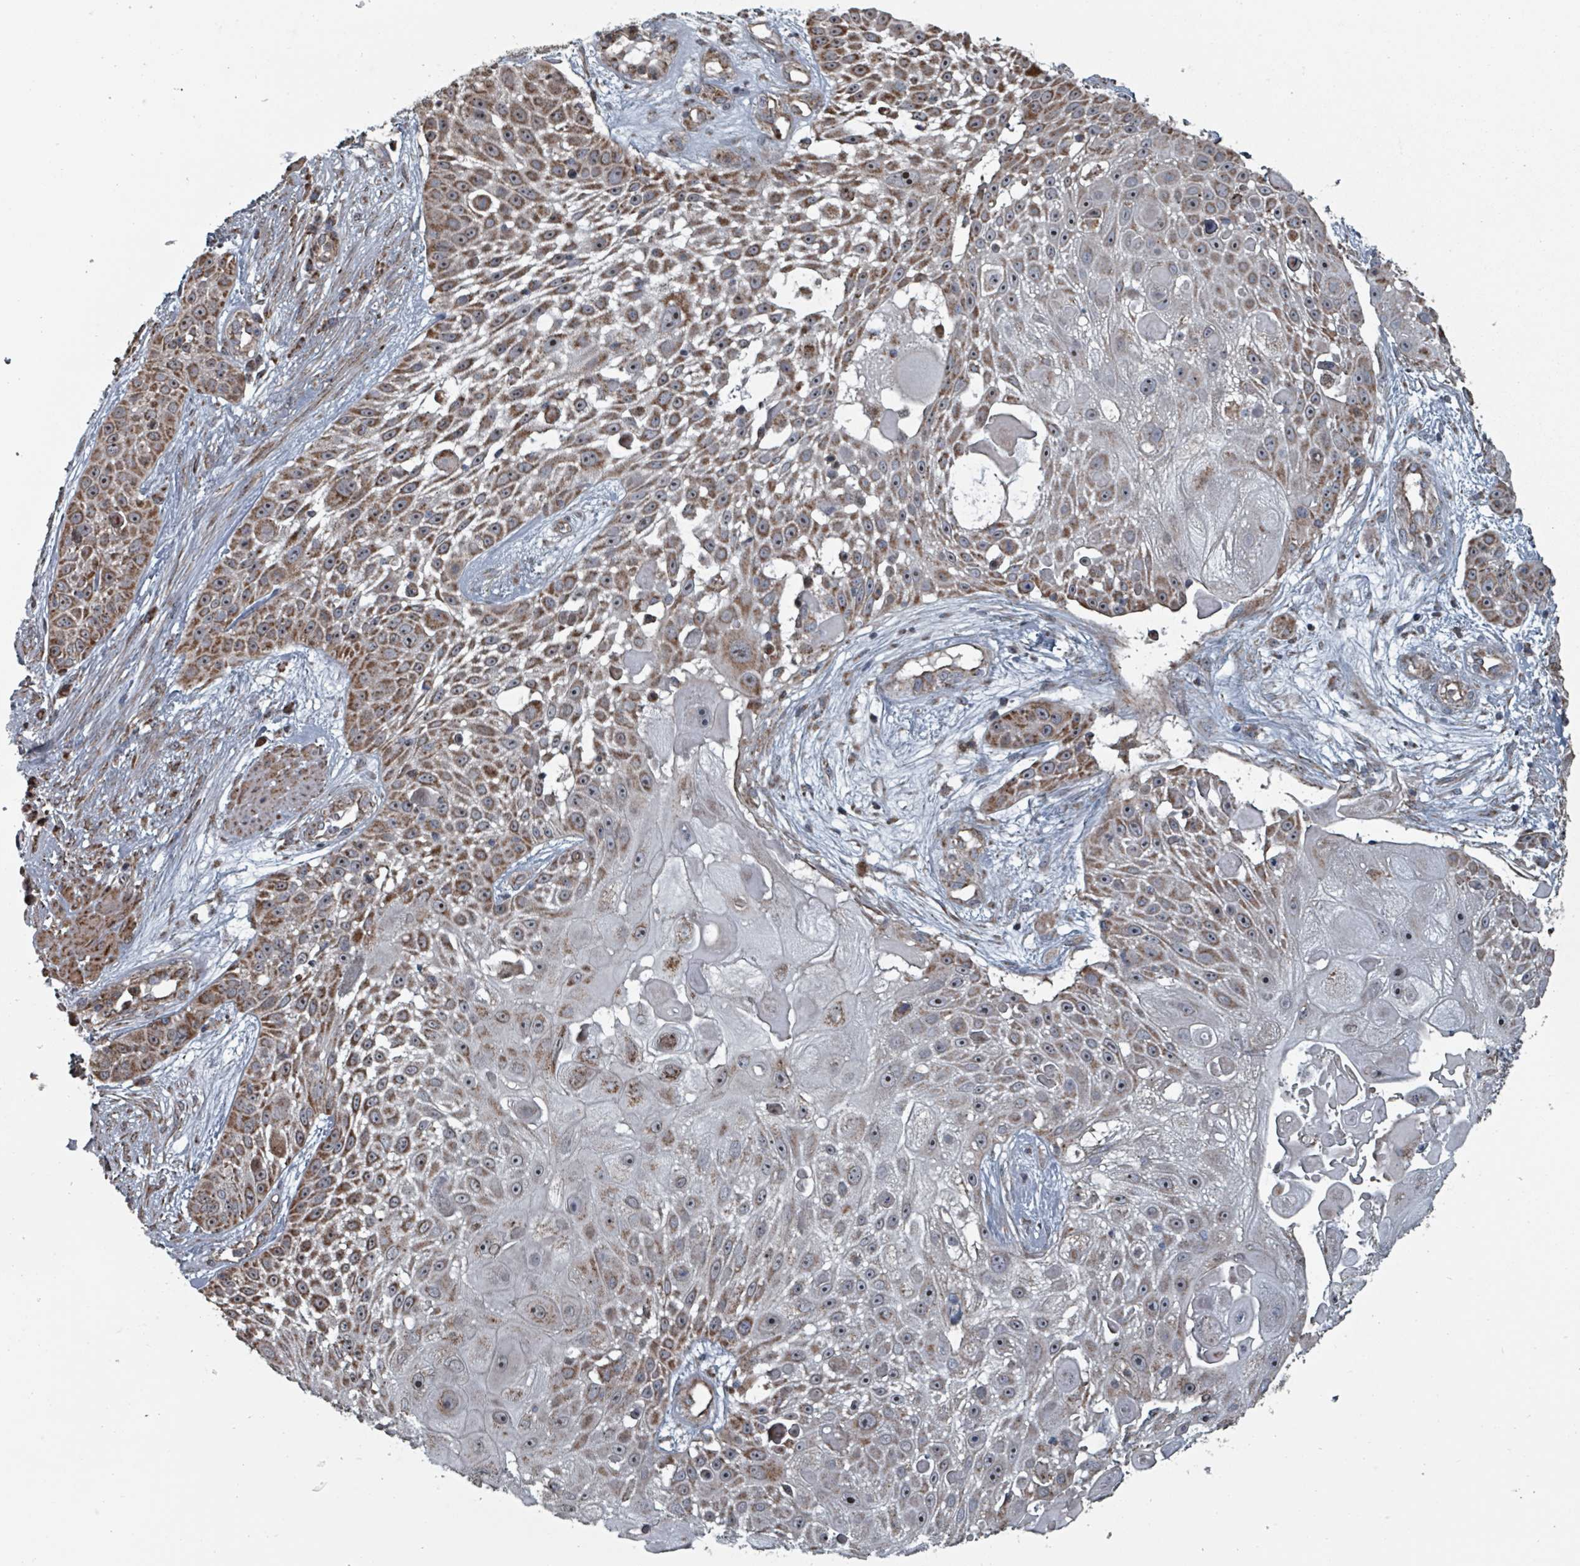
{"staining": {"intensity": "moderate", "quantity": ">75%", "location": "cytoplasmic/membranous"}, "tissue": "skin cancer", "cell_type": "Tumor cells", "image_type": "cancer", "snomed": [{"axis": "morphology", "description": "Squamous cell carcinoma, NOS"}, {"axis": "topography", "description": "Skin"}], "caption": "This image displays squamous cell carcinoma (skin) stained with IHC to label a protein in brown. The cytoplasmic/membranous of tumor cells show moderate positivity for the protein. Nuclei are counter-stained blue.", "gene": "MRPL4", "patient": {"sex": "female", "age": 86}}